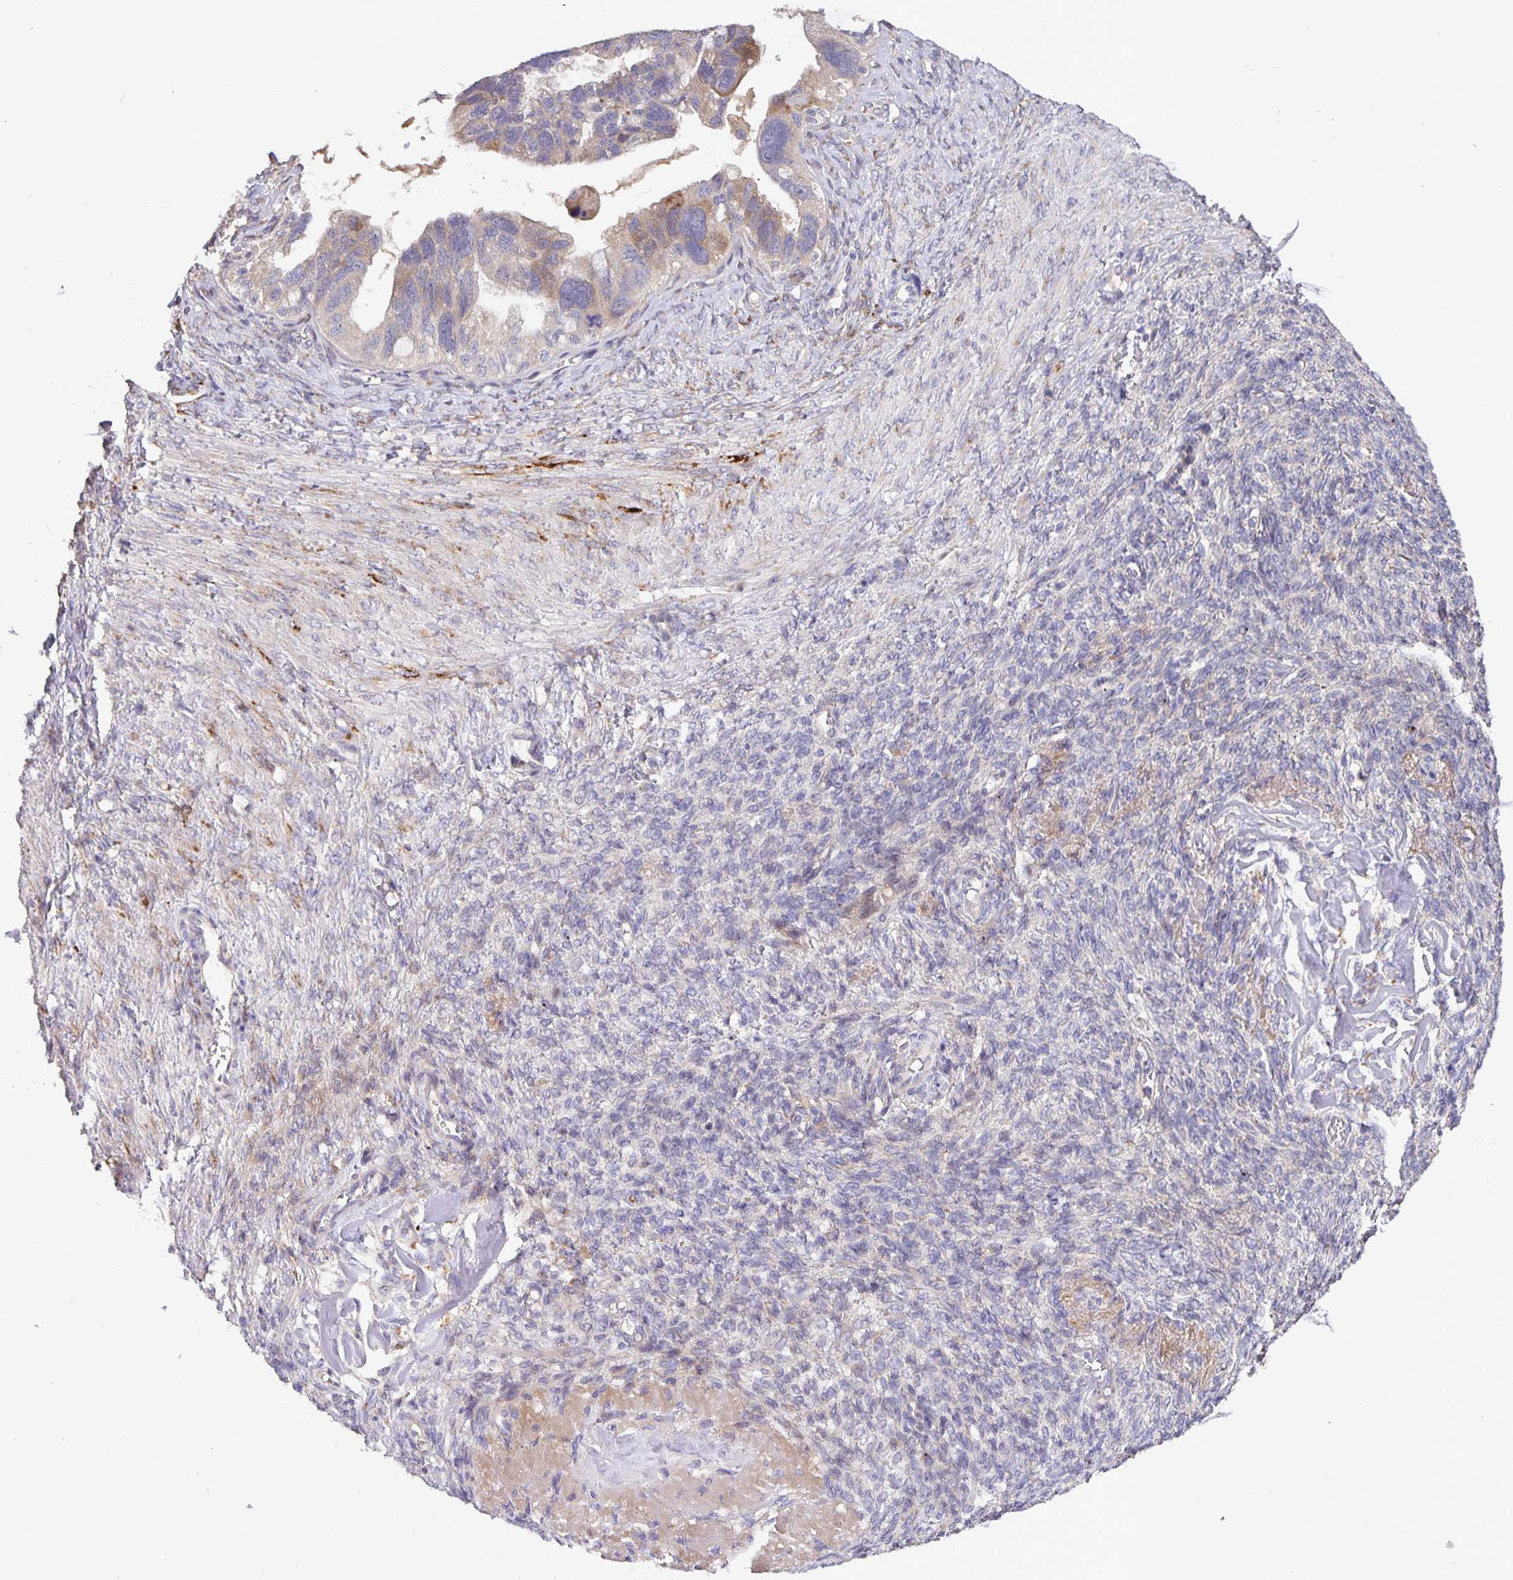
{"staining": {"intensity": "weak", "quantity": "<25%", "location": "cytoplasmic/membranous"}, "tissue": "ovarian cancer", "cell_type": "Tumor cells", "image_type": "cancer", "snomed": [{"axis": "morphology", "description": "Cystadenocarcinoma, serous, NOS"}, {"axis": "topography", "description": "Ovary"}], "caption": "There is no significant expression in tumor cells of serous cystadenocarcinoma (ovarian).", "gene": "EML6", "patient": {"sex": "female", "age": 60}}